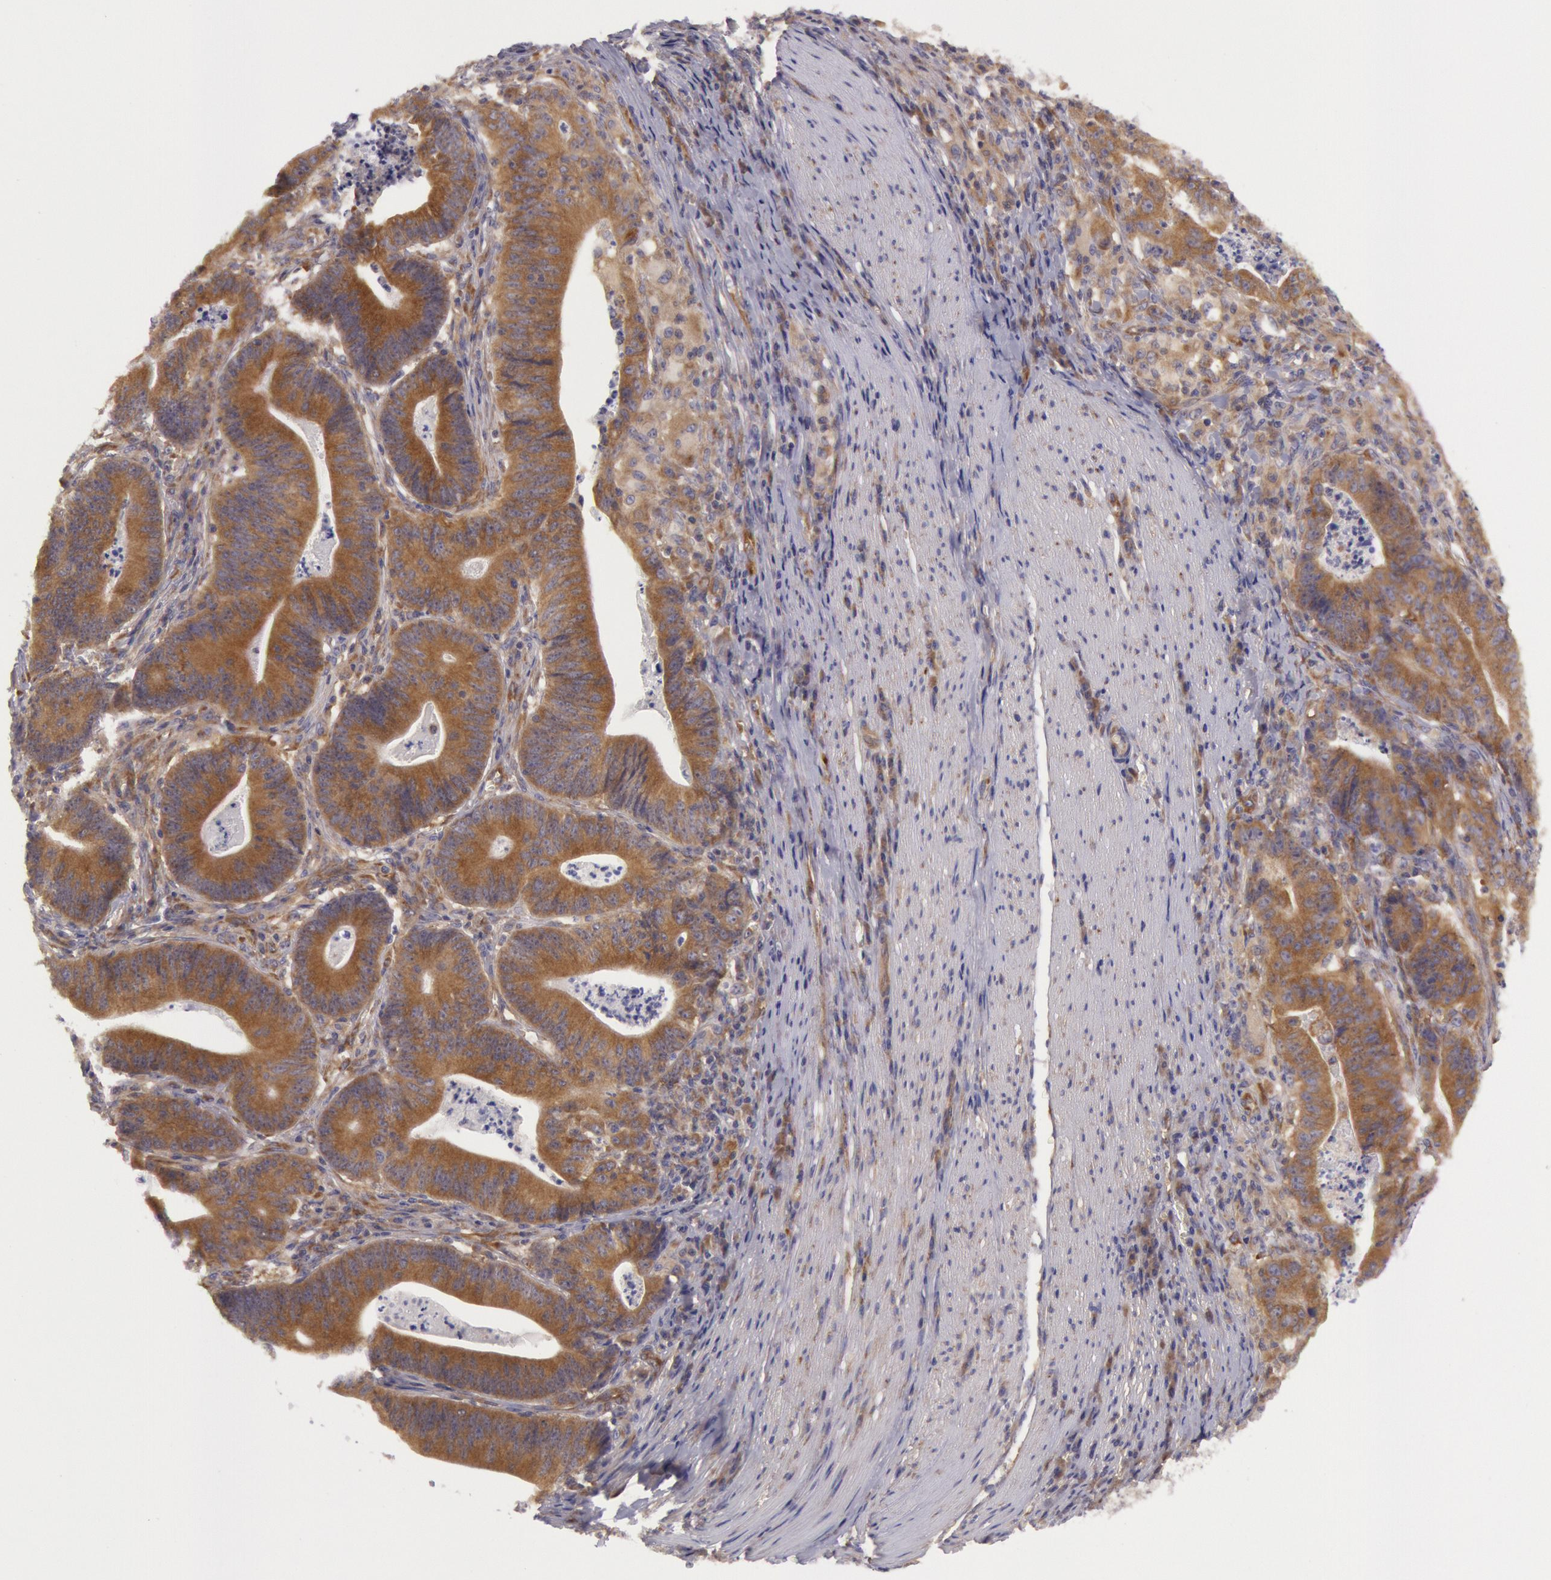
{"staining": {"intensity": "moderate", "quantity": ">75%", "location": "cytoplasmic/membranous"}, "tissue": "stomach cancer", "cell_type": "Tumor cells", "image_type": "cancer", "snomed": [{"axis": "morphology", "description": "Adenocarcinoma, NOS"}, {"axis": "topography", "description": "Stomach, lower"}], "caption": "This photomicrograph exhibits IHC staining of human stomach cancer (adenocarcinoma), with medium moderate cytoplasmic/membranous expression in approximately >75% of tumor cells.", "gene": "CHUK", "patient": {"sex": "female", "age": 86}}